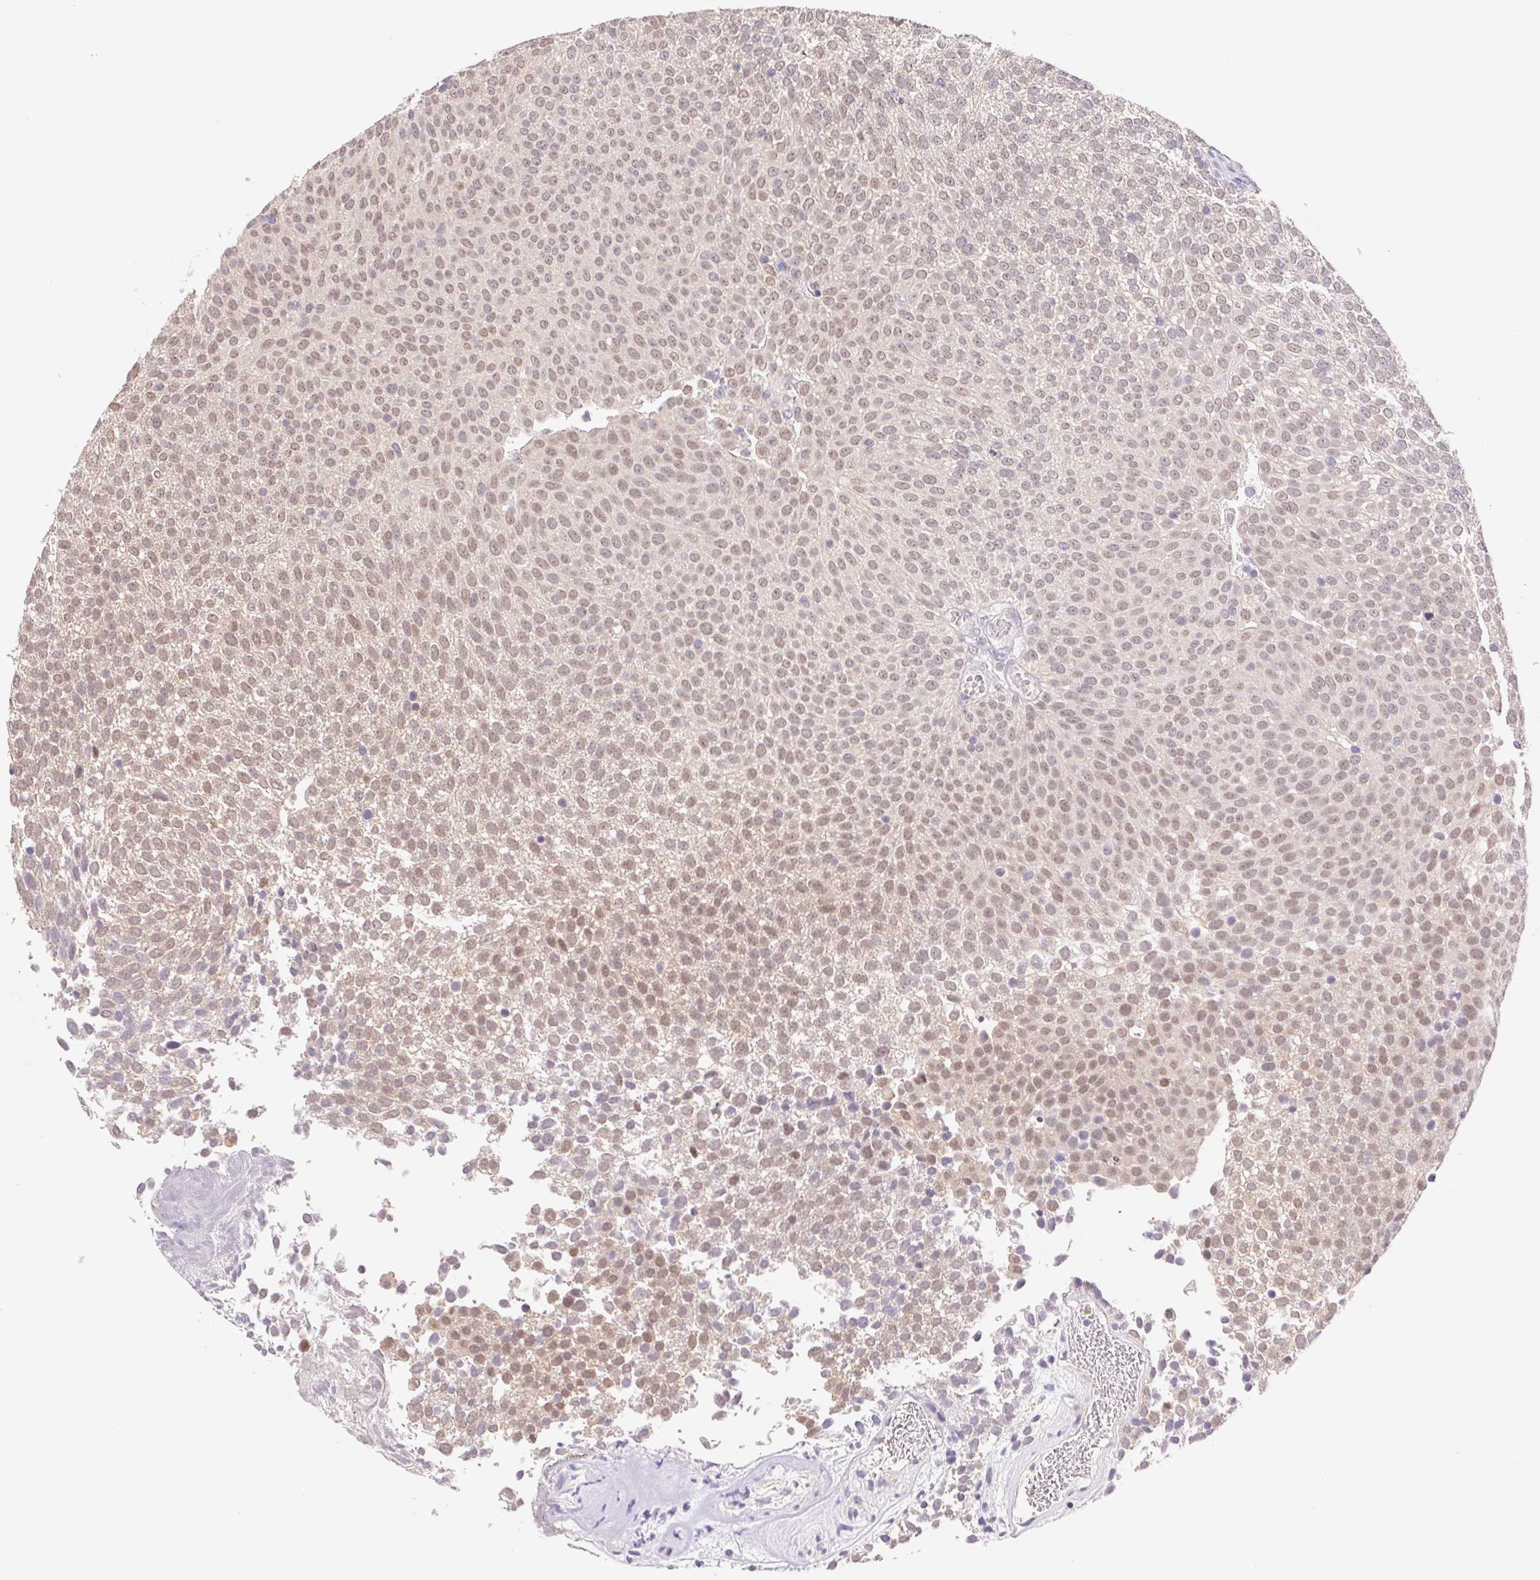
{"staining": {"intensity": "weak", "quantity": ">75%", "location": "nuclear"}, "tissue": "urothelial cancer", "cell_type": "Tumor cells", "image_type": "cancer", "snomed": [{"axis": "morphology", "description": "Urothelial carcinoma, Low grade"}, {"axis": "topography", "description": "Urinary bladder"}], "caption": "Immunohistochemical staining of human urothelial cancer shows low levels of weak nuclear staining in approximately >75% of tumor cells. The staining was performed using DAB (3,3'-diaminobenzidine) to visualize the protein expression in brown, while the nuclei were stained in blue with hematoxylin (Magnification: 20x).", "gene": "L3MBTL4", "patient": {"sex": "female", "age": 79}}